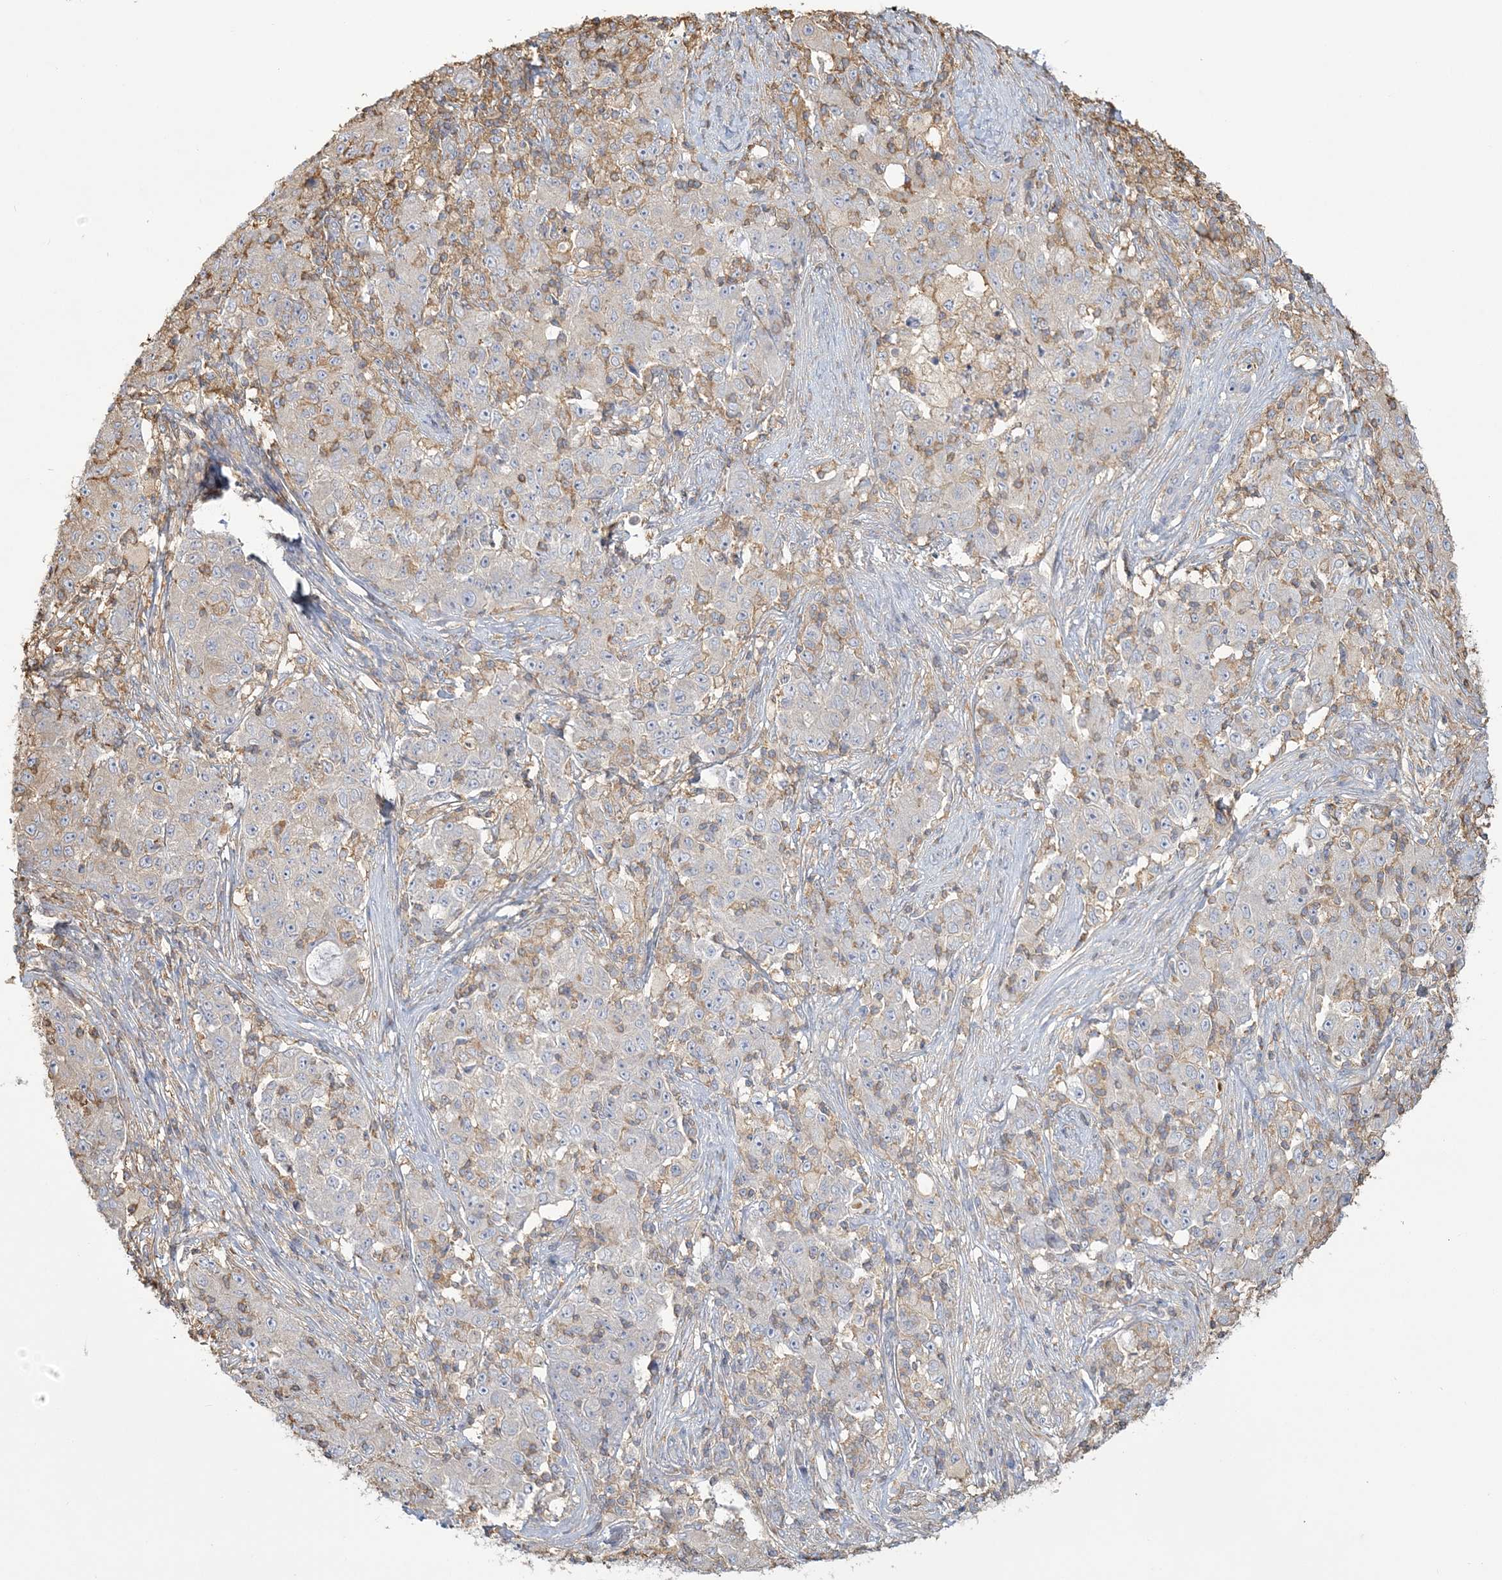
{"staining": {"intensity": "negative", "quantity": "none", "location": "none"}, "tissue": "ovarian cancer", "cell_type": "Tumor cells", "image_type": "cancer", "snomed": [{"axis": "morphology", "description": "Carcinoma, endometroid"}, {"axis": "topography", "description": "Ovary"}], "caption": "The photomicrograph exhibits no significant expression in tumor cells of ovarian endometroid carcinoma.", "gene": "ANKS1A", "patient": {"sex": "female", "age": 42}}